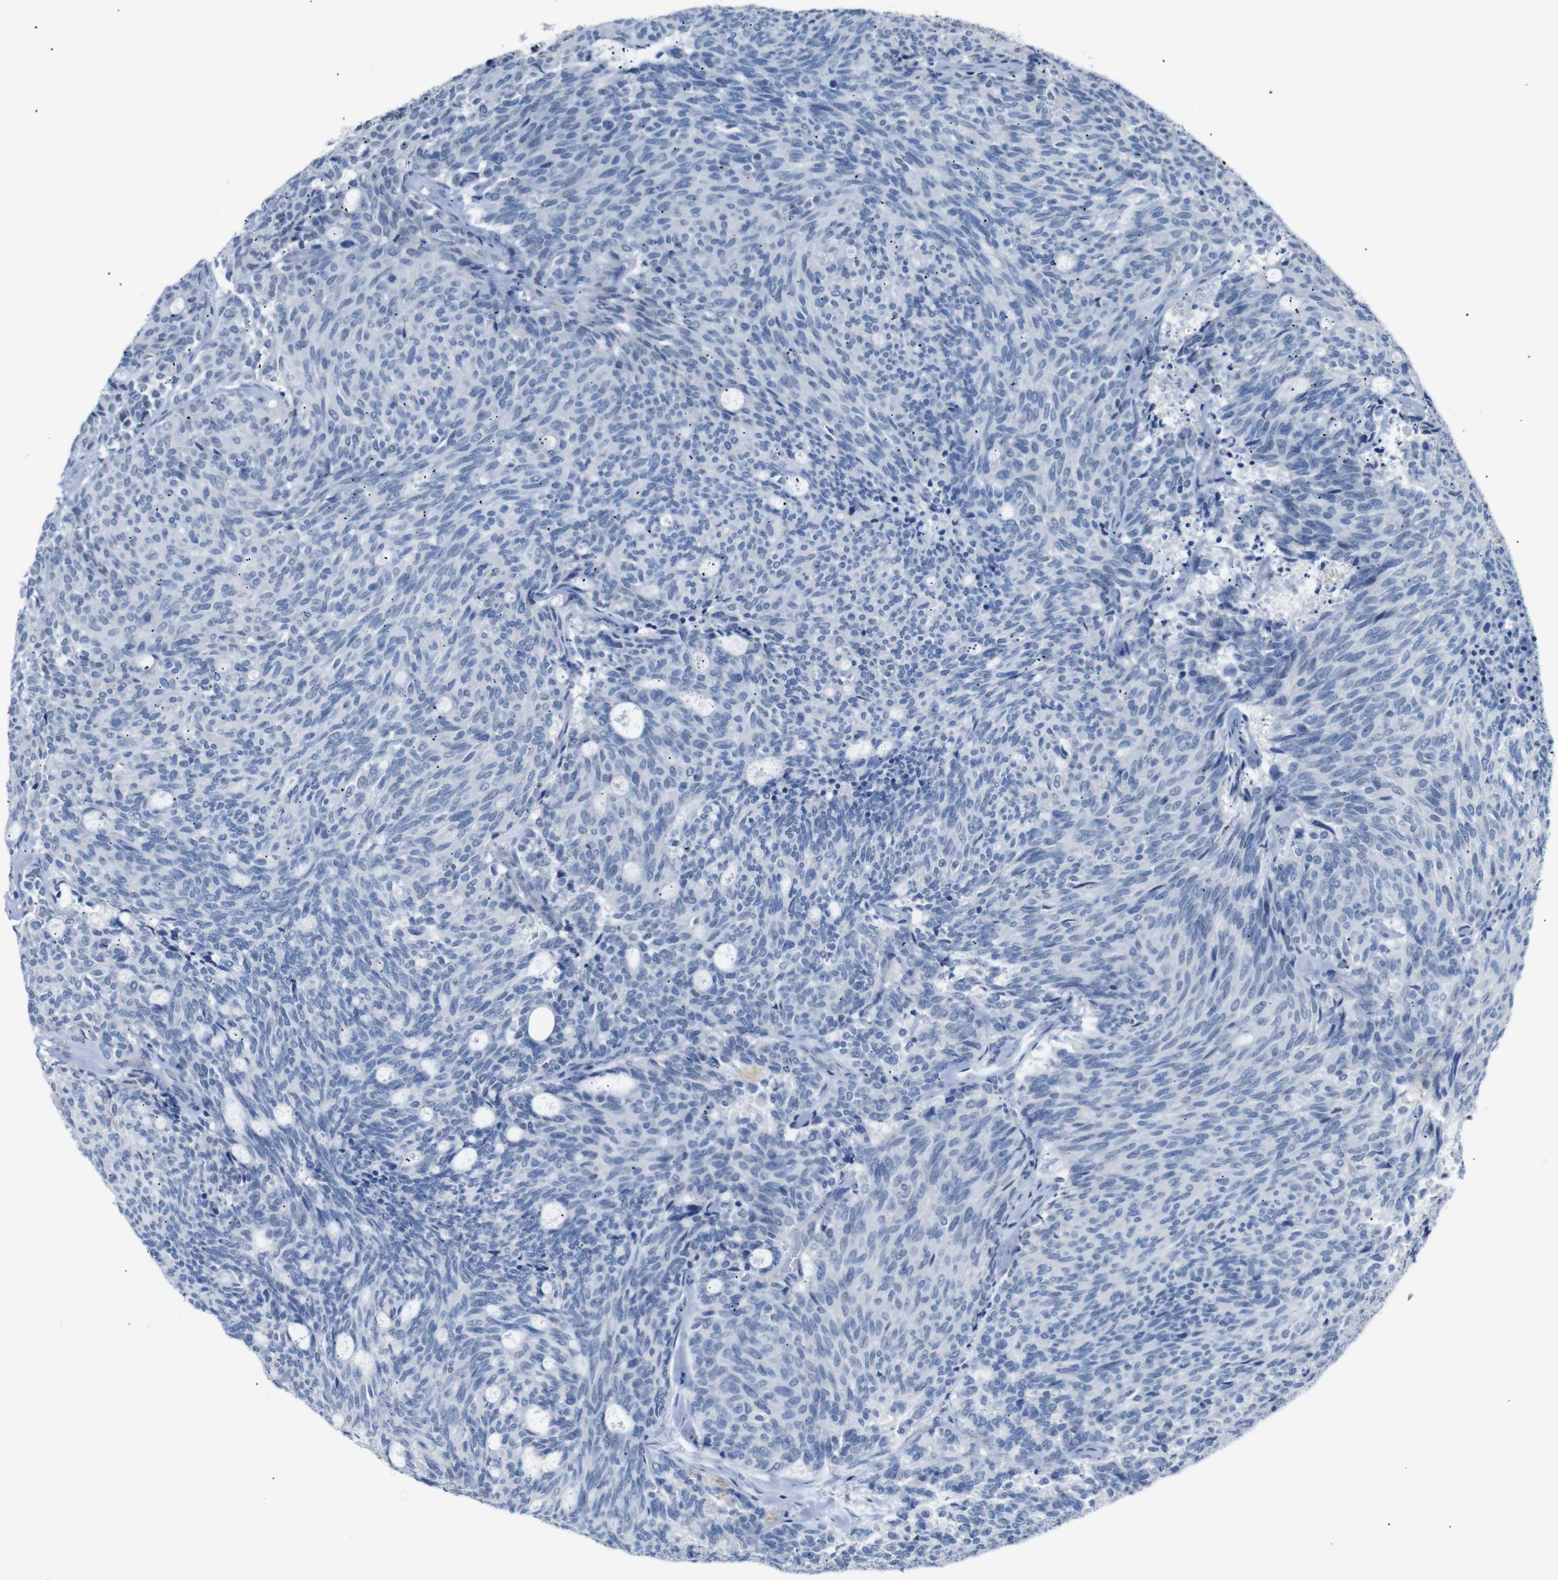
{"staining": {"intensity": "negative", "quantity": "none", "location": "none"}, "tissue": "carcinoid", "cell_type": "Tumor cells", "image_type": "cancer", "snomed": [{"axis": "morphology", "description": "Carcinoid, malignant, NOS"}, {"axis": "topography", "description": "Pancreas"}], "caption": "This is an immunohistochemistry histopathology image of malignant carcinoid. There is no expression in tumor cells.", "gene": "CHRM5", "patient": {"sex": "female", "age": 54}}